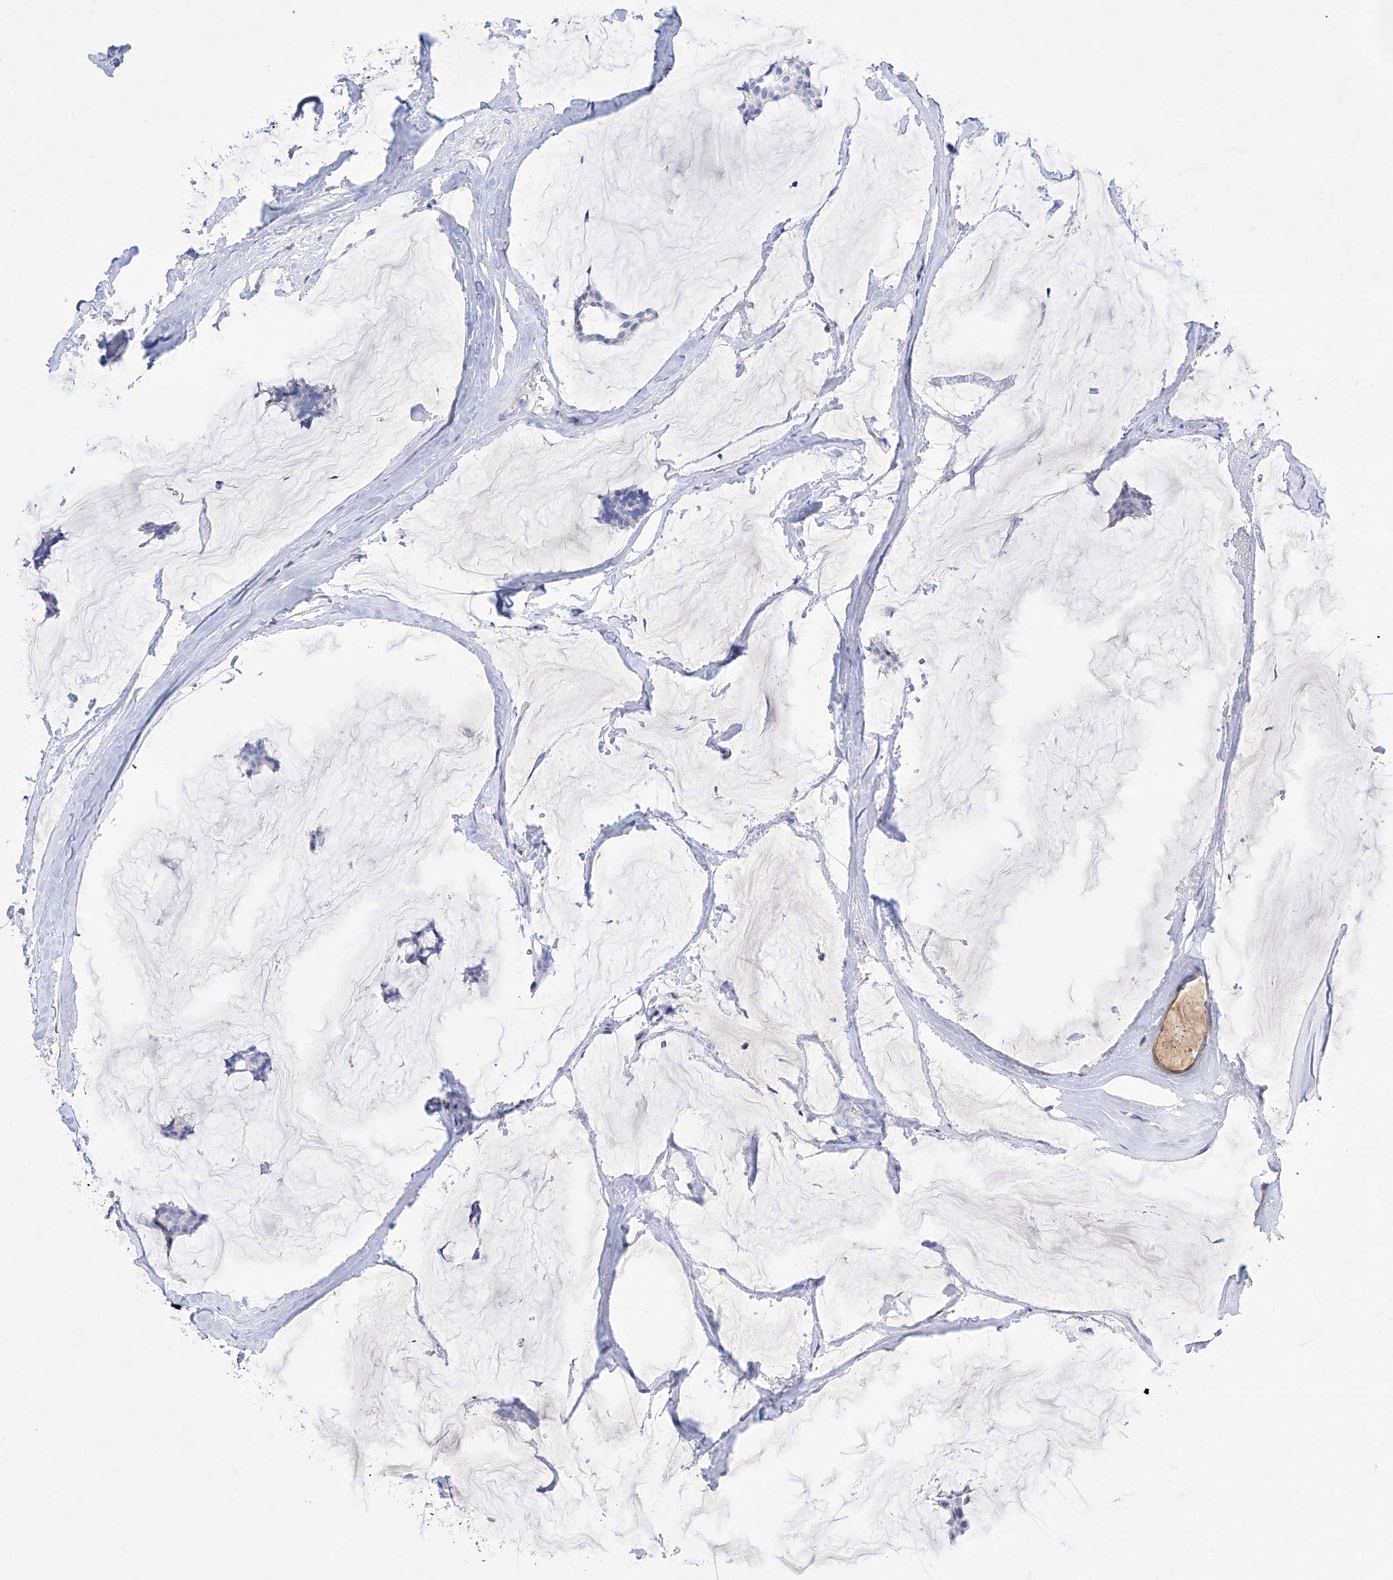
{"staining": {"intensity": "negative", "quantity": "none", "location": "none"}, "tissue": "breast cancer", "cell_type": "Tumor cells", "image_type": "cancer", "snomed": [{"axis": "morphology", "description": "Duct carcinoma"}, {"axis": "topography", "description": "Breast"}], "caption": "Breast infiltrating ductal carcinoma was stained to show a protein in brown. There is no significant staining in tumor cells.", "gene": "LURAP1", "patient": {"sex": "female", "age": 93}}